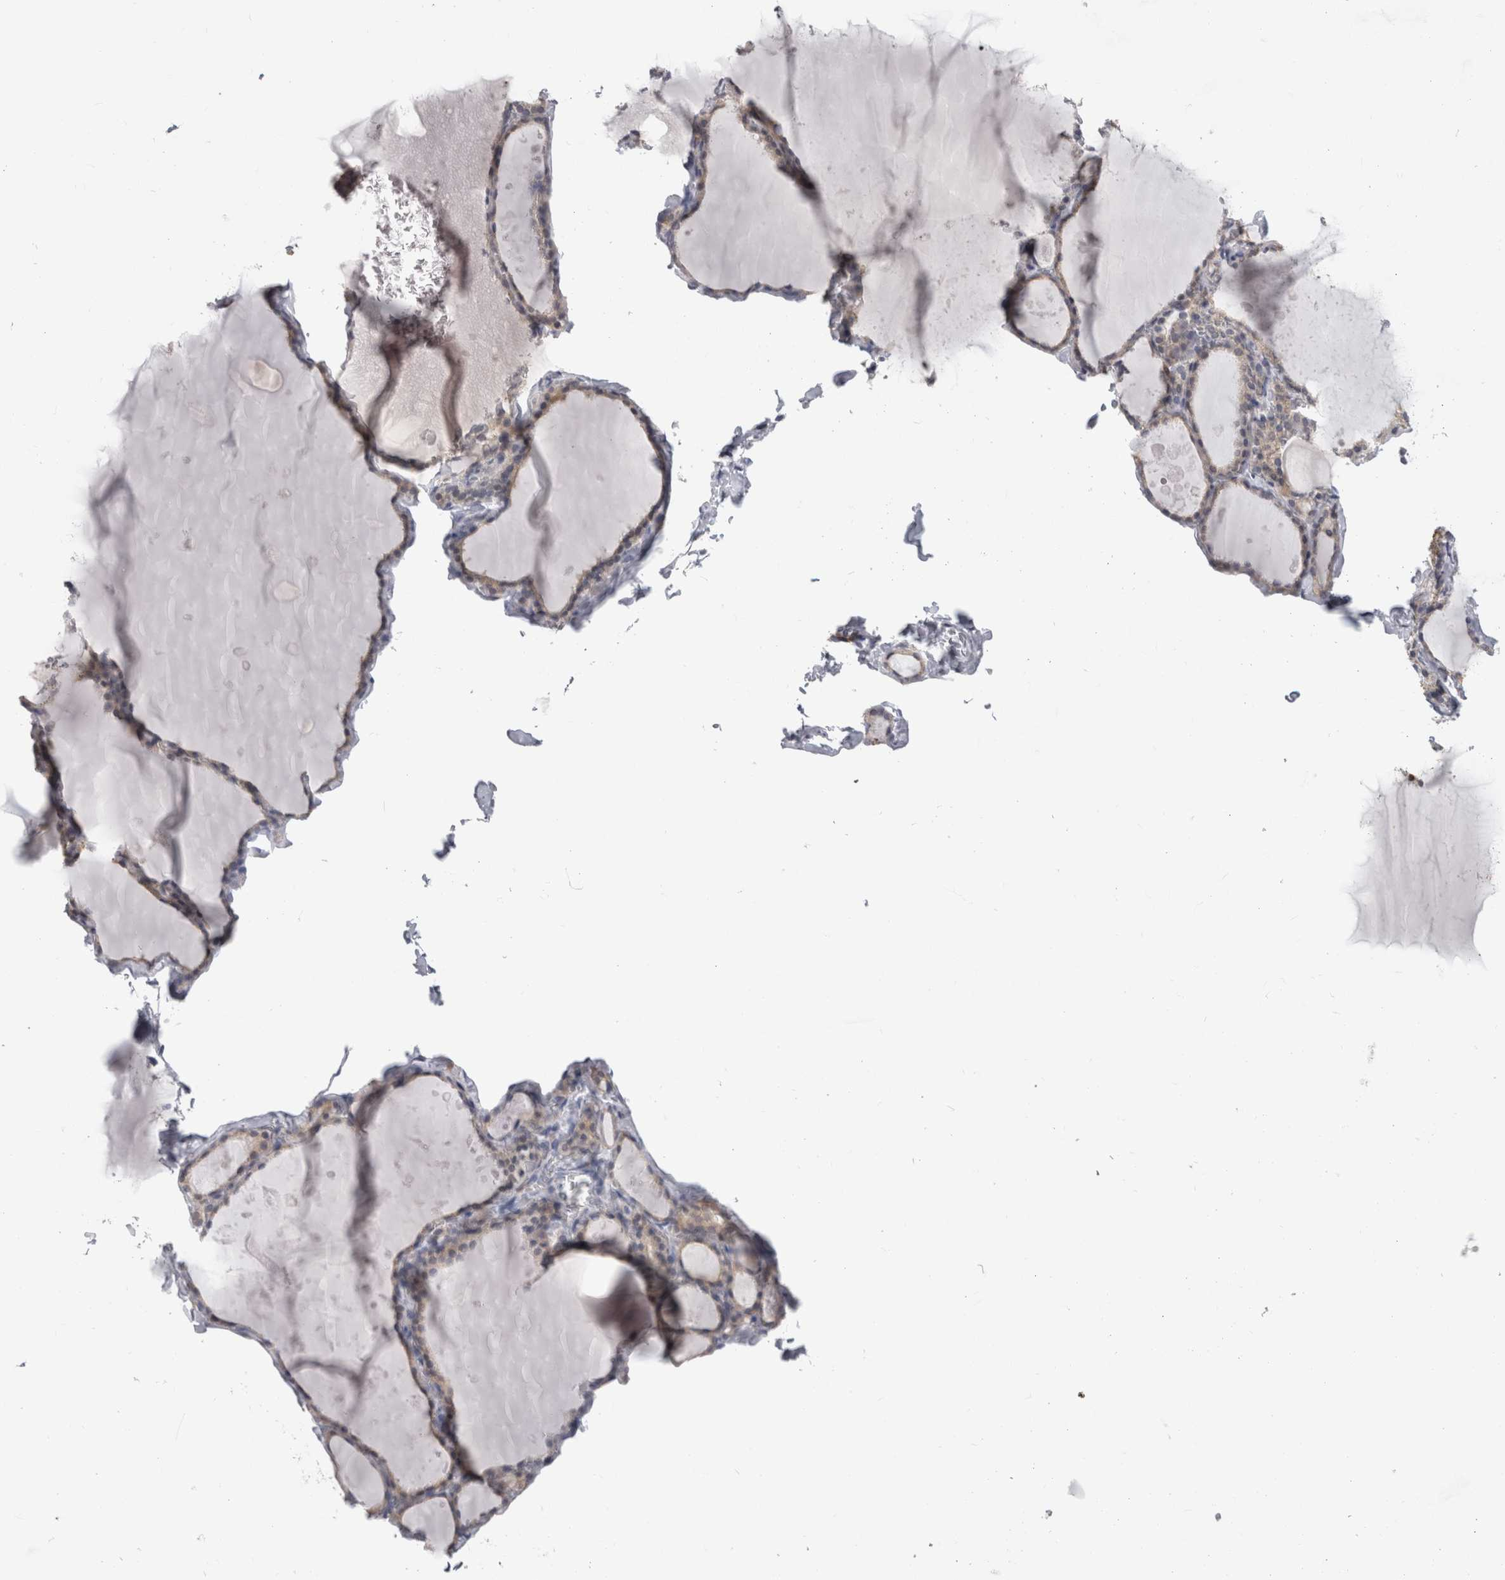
{"staining": {"intensity": "weak", "quantity": "<25%", "location": "cytoplasmic/membranous"}, "tissue": "thyroid gland", "cell_type": "Glandular cells", "image_type": "normal", "snomed": [{"axis": "morphology", "description": "Normal tissue, NOS"}, {"axis": "topography", "description": "Thyroid gland"}], "caption": "Micrograph shows no significant protein positivity in glandular cells of normal thyroid gland.", "gene": "TMEM242", "patient": {"sex": "male", "age": 56}}